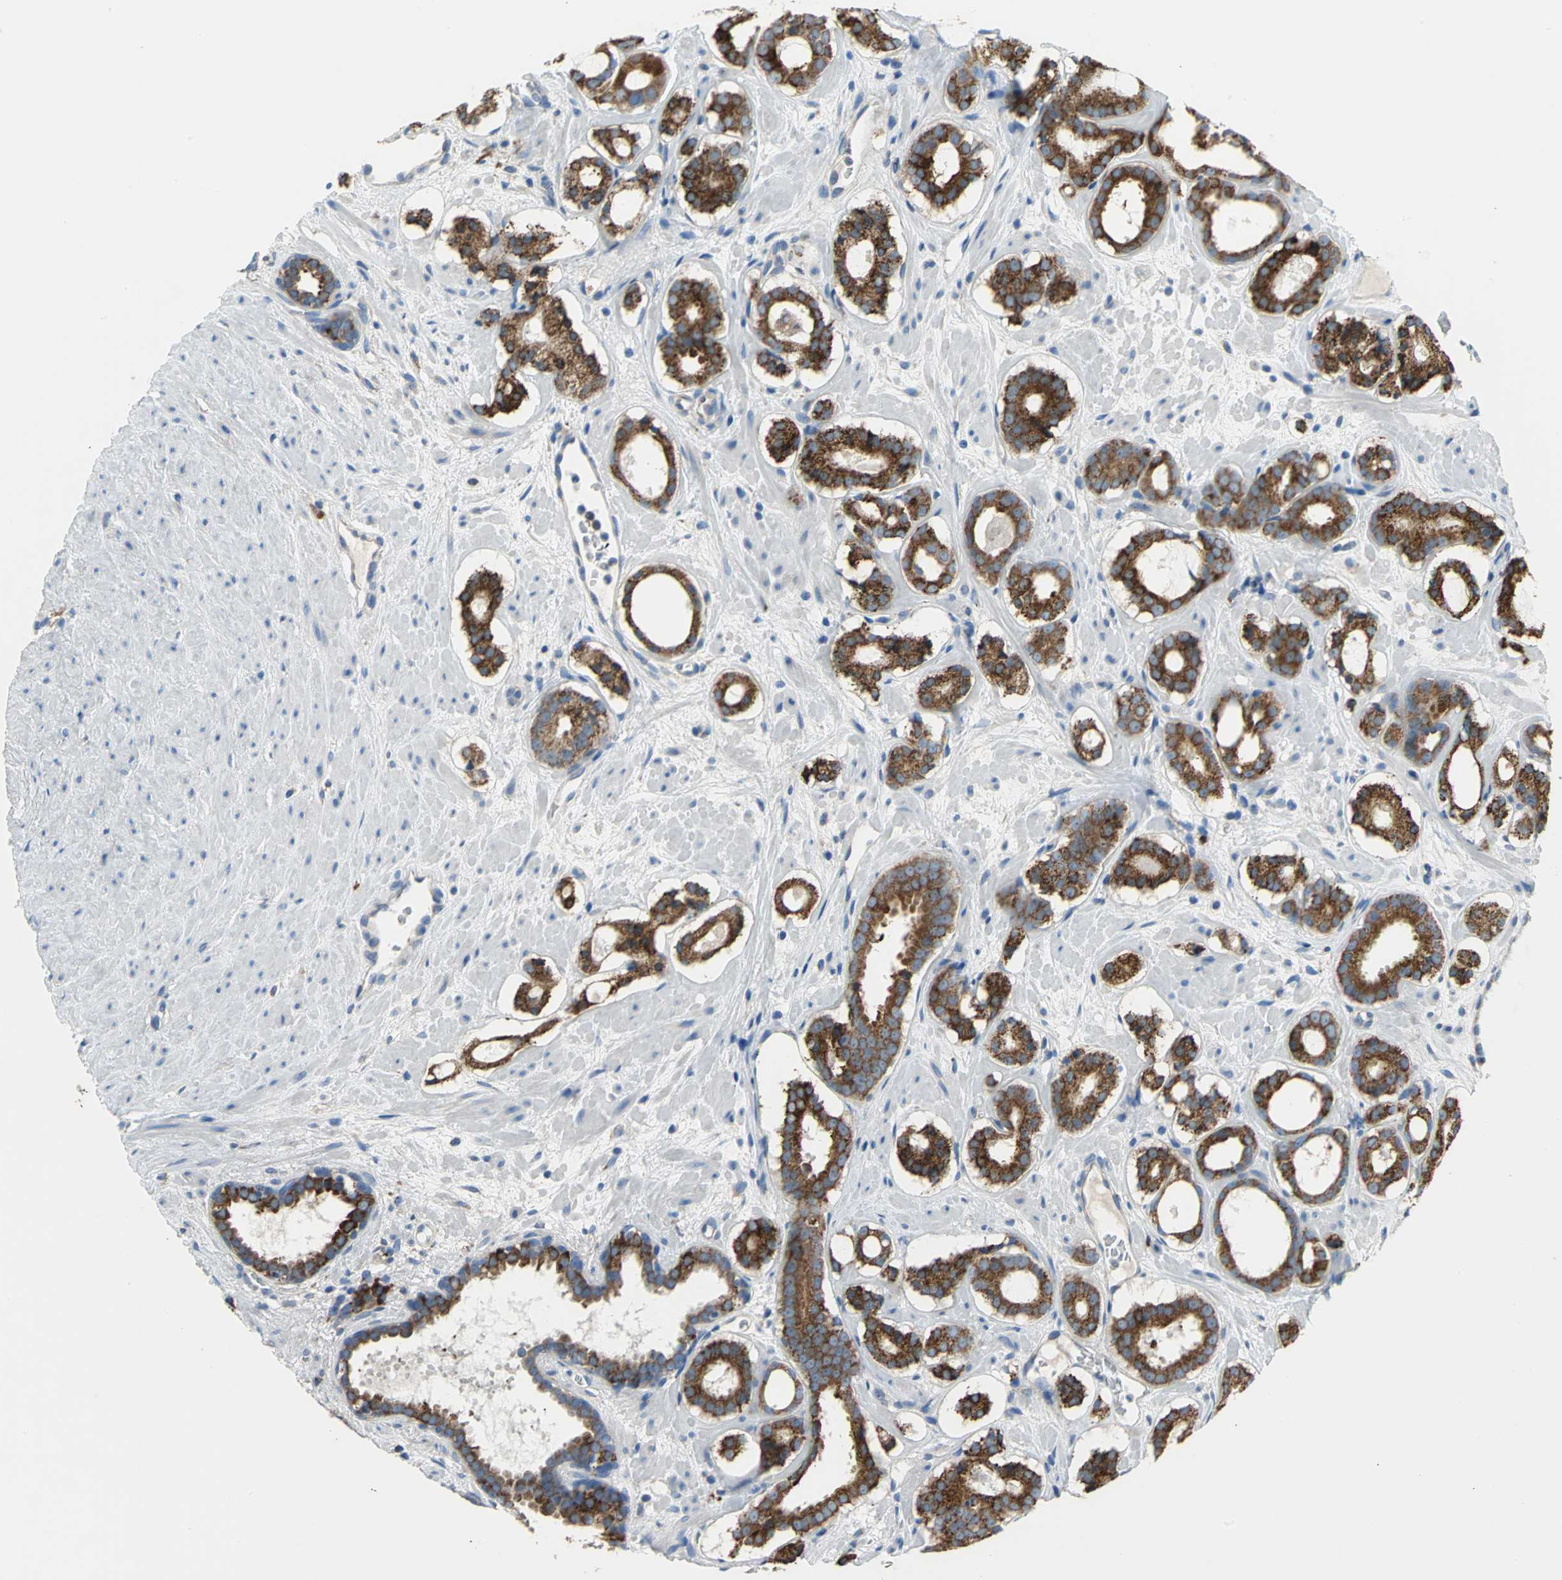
{"staining": {"intensity": "strong", "quantity": ">75%", "location": "cytoplasmic/membranous"}, "tissue": "prostate cancer", "cell_type": "Tumor cells", "image_type": "cancer", "snomed": [{"axis": "morphology", "description": "Adenocarcinoma, Low grade"}, {"axis": "topography", "description": "Prostate"}], "caption": "Protein expression analysis of human prostate low-grade adenocarcinoma reveals strong cytoplasmic/membranous expression in about >75% of tumor cells.", "gene": "TULP4", "patient": {"sex": "male", "age": 57}}